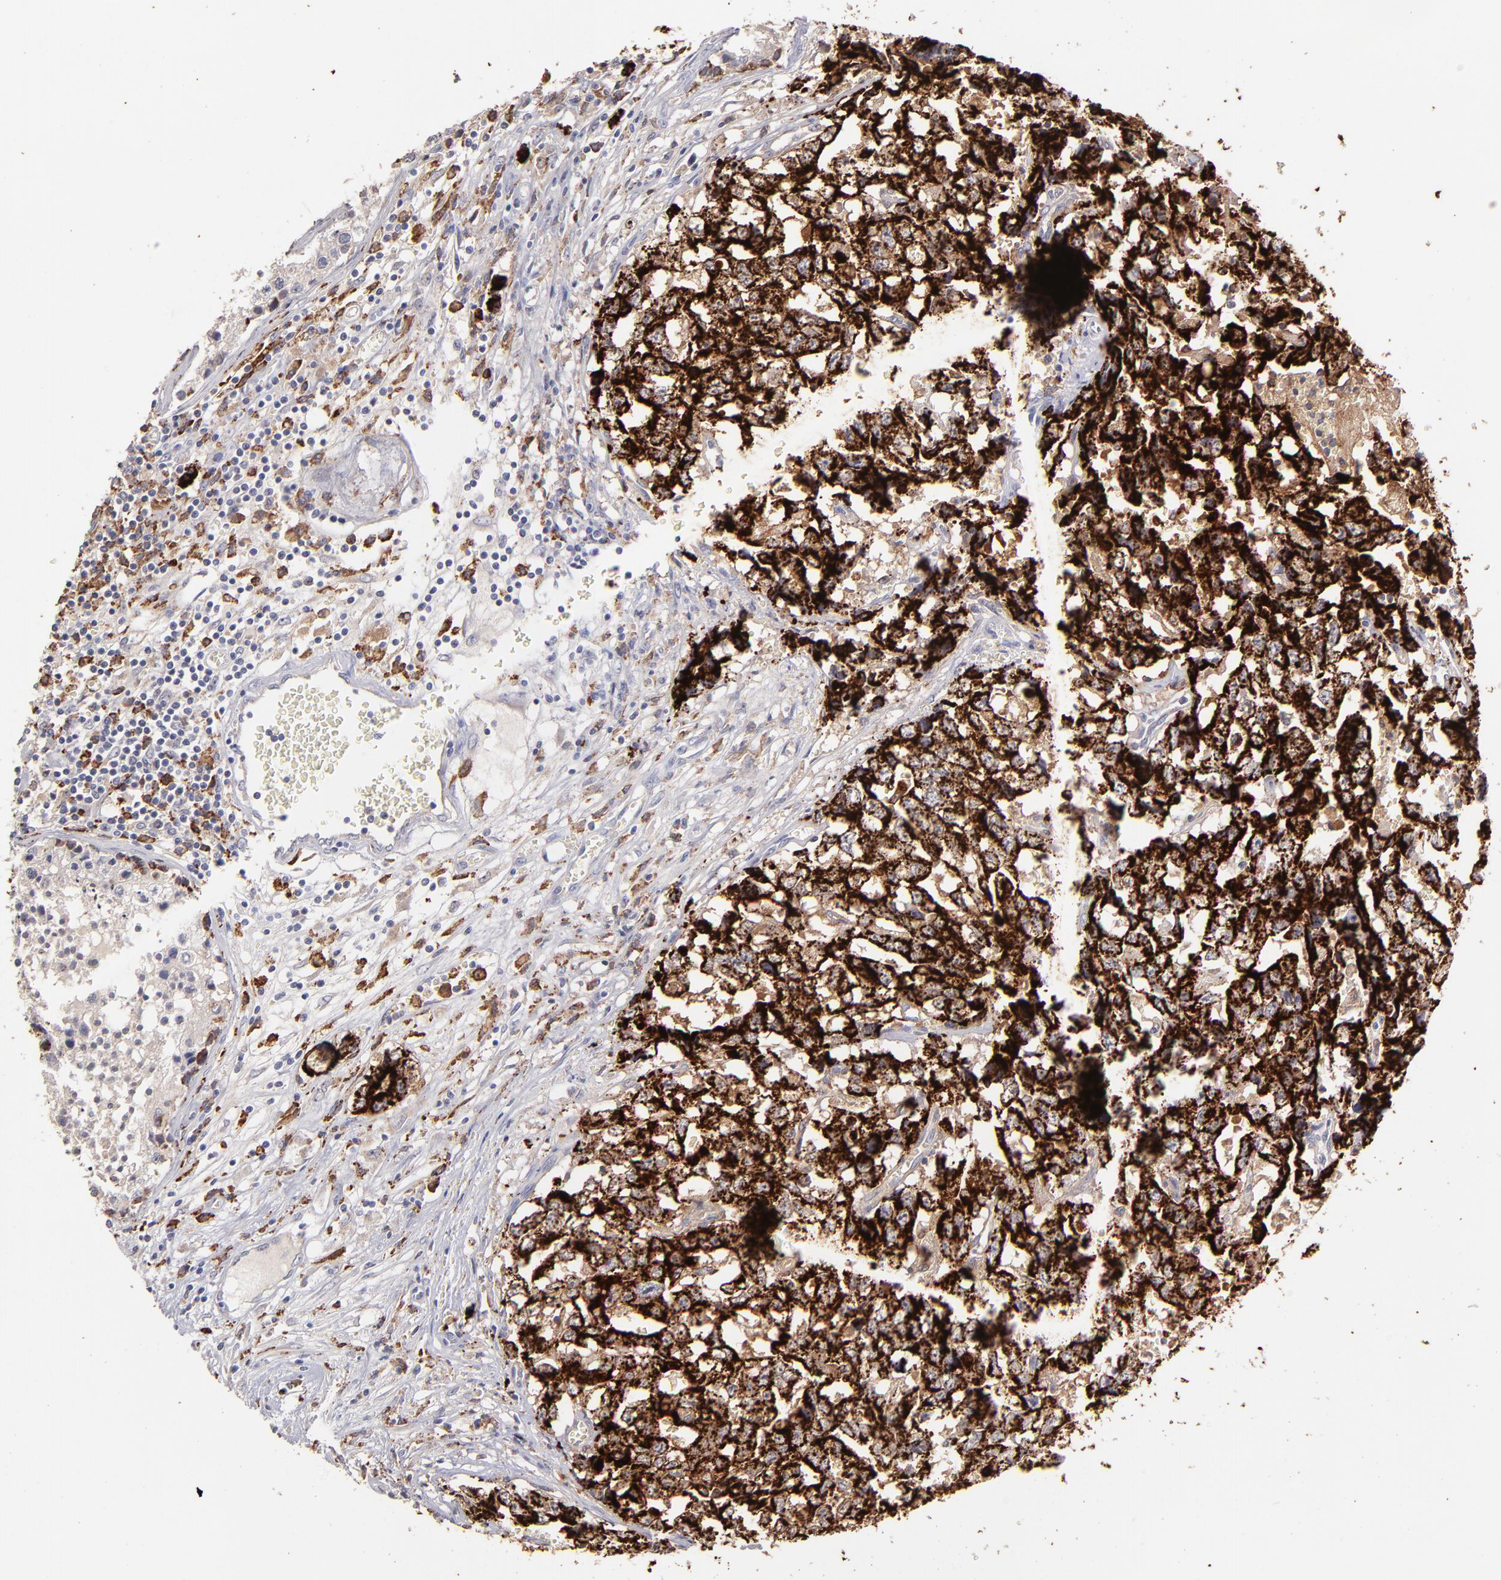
{"staining": {"intensity": "strong", "quantity": ">75%", "location": "cytoplasmic/membranous"}, "tissue": "testis cancer", "cell_type": "Tumor cells", "image_type": "cancer", "snomed": [{"axis": "morphology", "description": "Carcinoma, Embryonal, NOS"}, {"axis": "topography", "description": "Testis"}], "caption": "Strong cytoplasmic/membranous protein staining is present in about >75% of tumor cells in testis embryonal carcinoma.", "gene": "GLDC", "patient": {"sex": "male", "age": 31}}